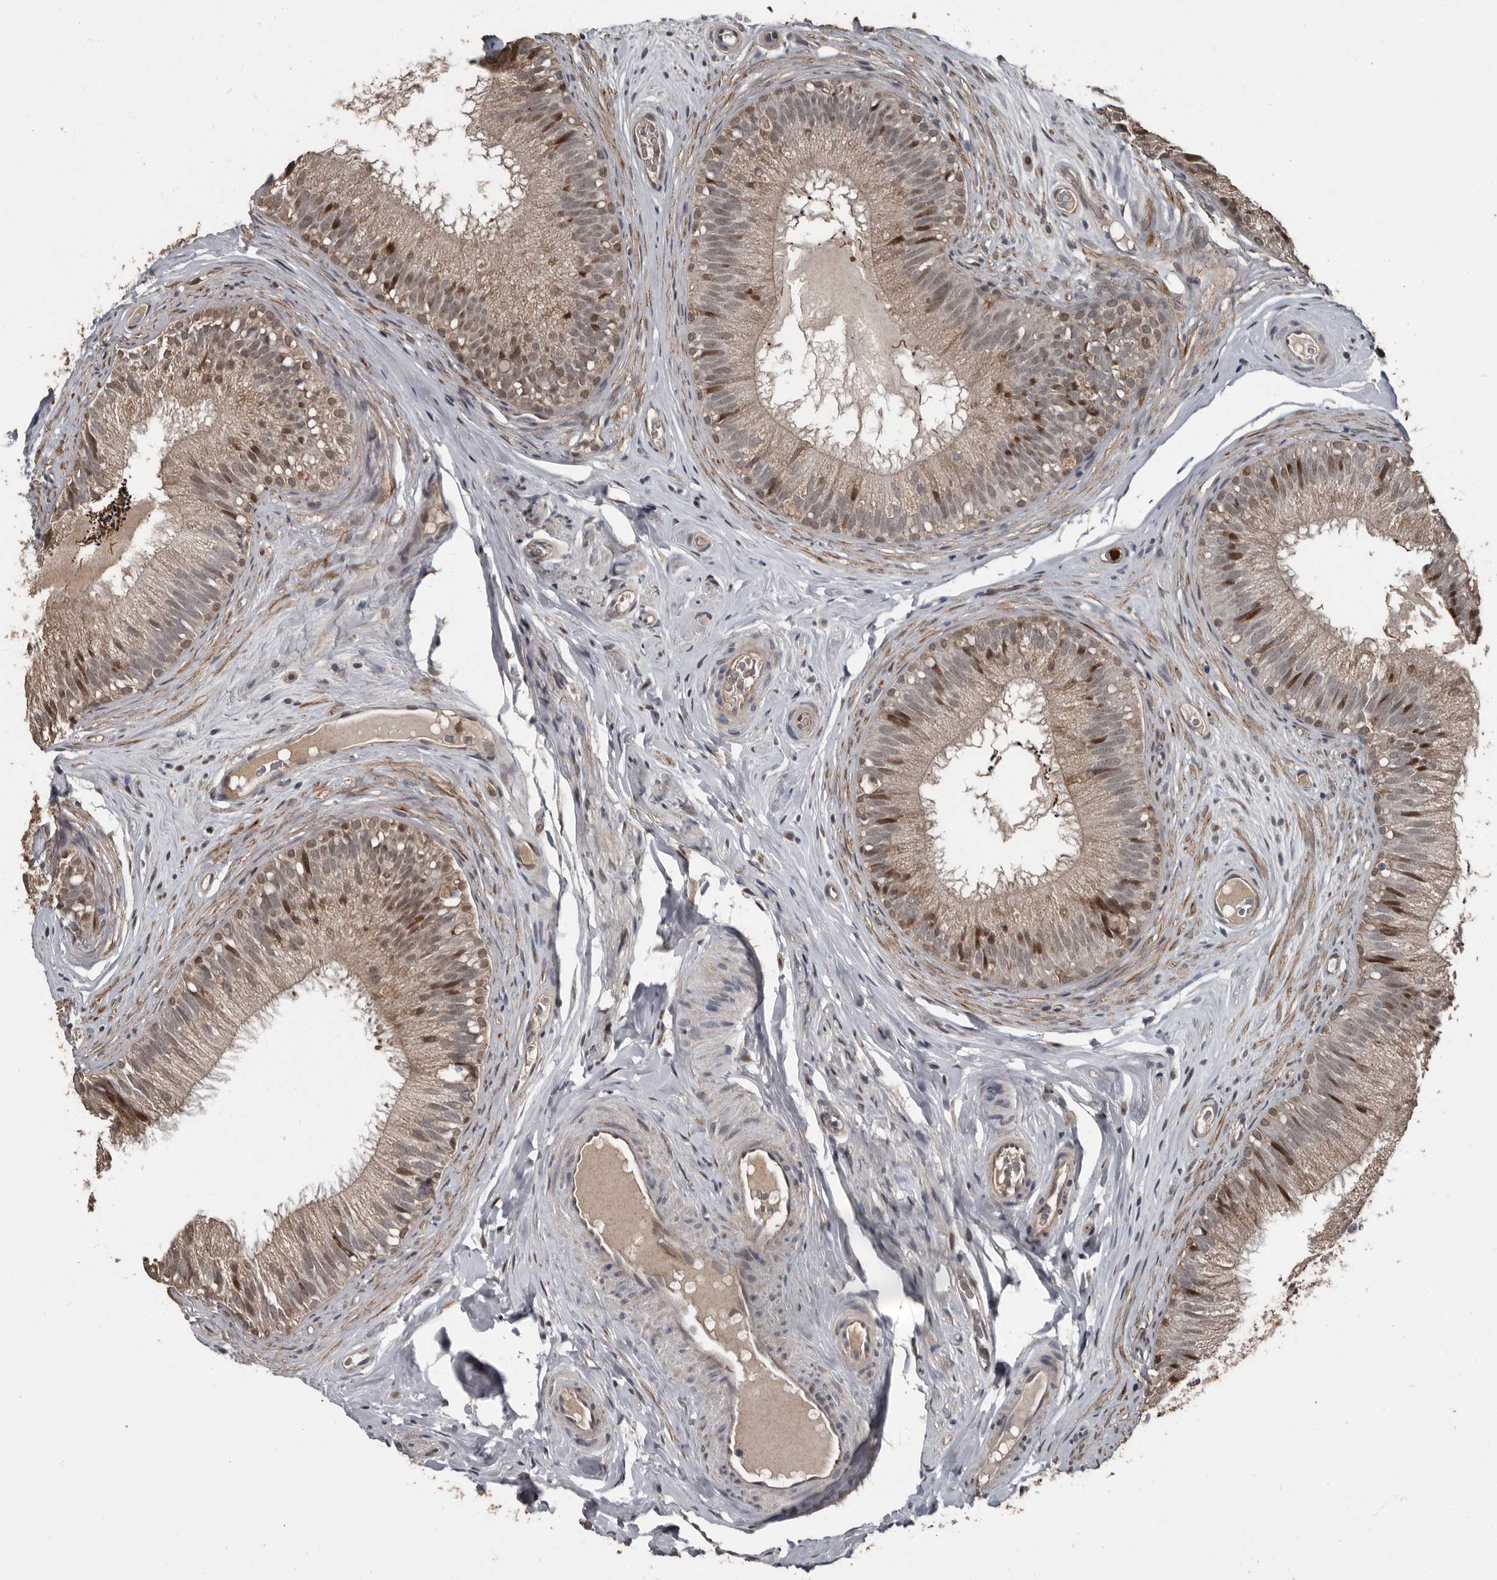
{"staining": {"intensity": "moderate", "quantity": ">75%", "location": "cytoplasmic/membranous,nuclear"}, "tissue": "epididymis", "cell_type": "Glandular cells", "image_type": "normal", "snomed": [{"axis": "morphology", "description": "Normal tissue, NOS"}, {"axis": "topography", "description": "Epididymis"}], "caption": "High-magnification brightfield microscopy of unremarkable epididymis stained with DAB (brown) and counterstained with hematoxylin (blue). glandular cells exhibit moderate cytoplasmic/membranous,nuclear staining is present in about>75% of cells.", "gene": "FSBP", "patient": {"sex": "male", "age": 29}}